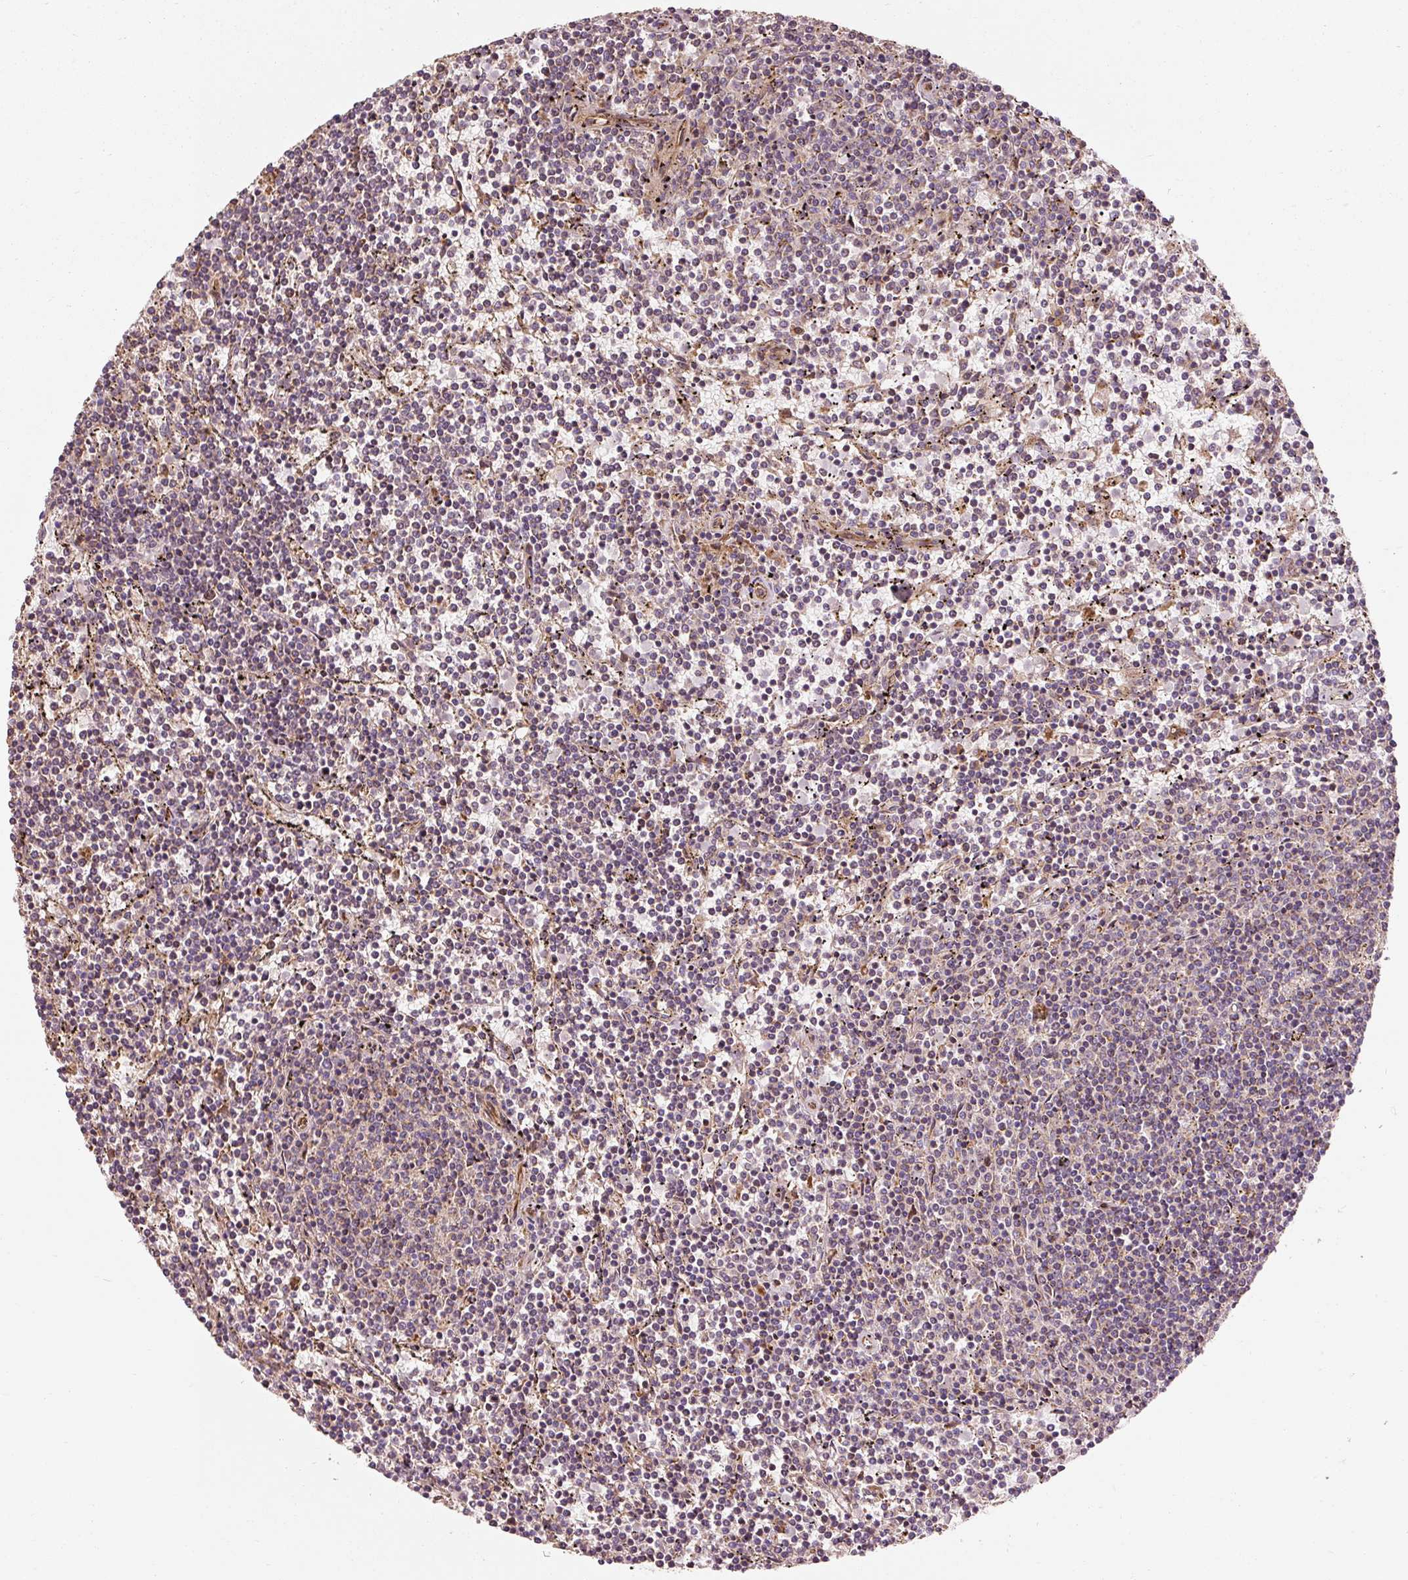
{"staining": {"intensity": "negative", "quantity": "none", "location": "none"}, "tissue": "lymphoma", "cell_type": "Tumor cells", "image_type": "cancer", "snomed": [{"axis": "morphology", "description": "Malignant lymphoma, non-Hodgkin's type, Low grade"}, {"axis": "topography", "description": "Spleen"}], "caption": "Tumor cells show no significant expression in low-grade malignant lymphoma, non-Hodgkin's type. Brightfield microscopy of immunohistochemistry (IHC) stained with DAB (brown) and hematoxylin (blue), captured at high magnification.", "gene": "ISCU", "patient": {"sex": "female", "age": 50}}